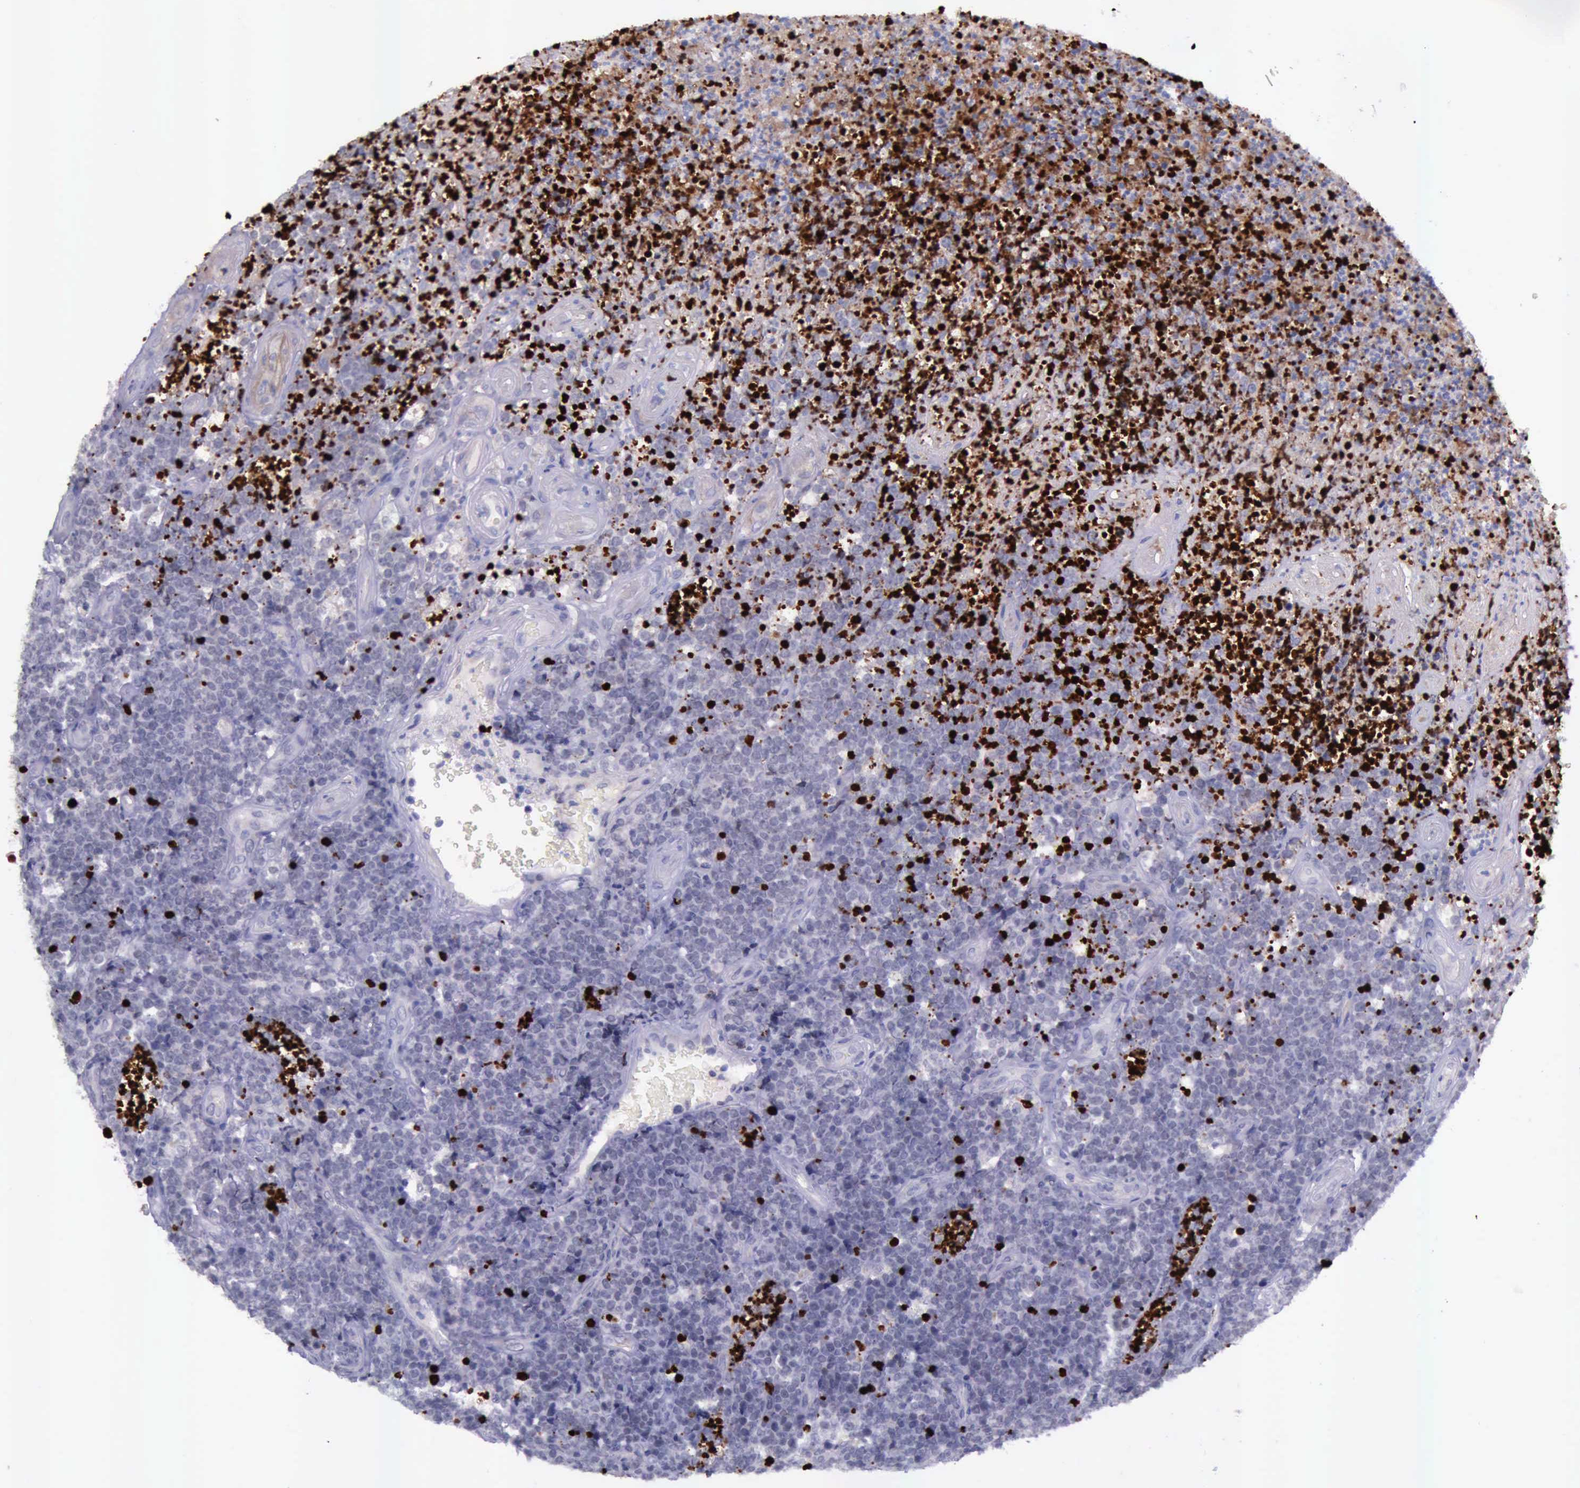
{"staining": {"intensity": "strong", "quantity": "25%-75%", "location": "nuclear"}, "tissue": "lymphoma", "cell_type": "Tumor cells", "image_type": "cancer", "snomed": [{"axis": "morphology", "description": "Malignant lymphoma, non-Hodgkin's type, High grade"}, {"axis": "topography", "description": "Small intestine"}, {"axis": "topography", "description": "Colon"}], "caption": "Immunohistochemical staining of human lymphoma displays strong nuclear protein expression in approximately 25%-75% of tumor cells.", "gene": "PARP1", "patient": {"sex": "male", "age": 8}}